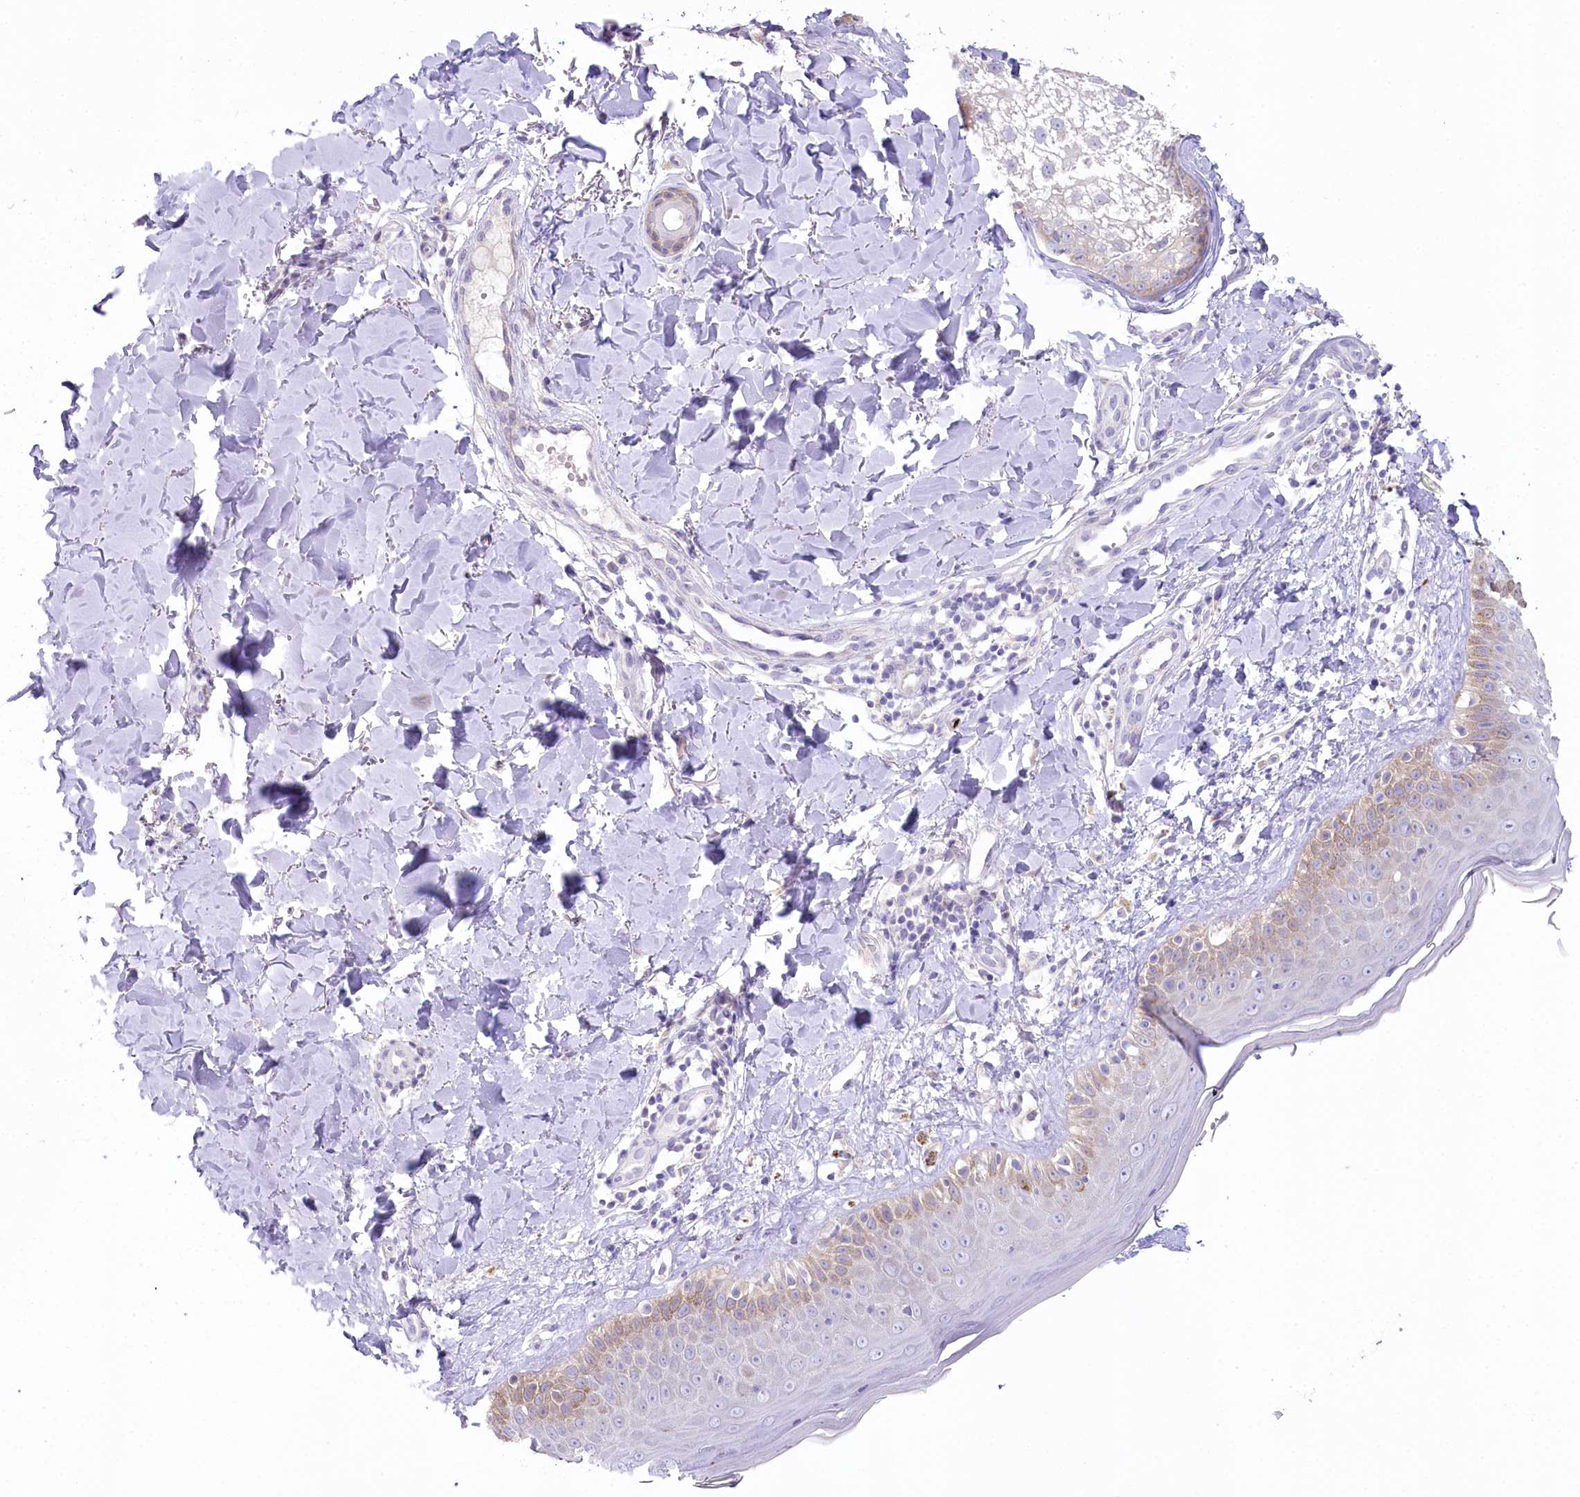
{"staining": {"intensity": "negative", "quantity": "none", "location": "none"}, "tissue": "skin", "cell_type": "Fibroblasts", "image_type": "normal", "snomed": [{"axis": "morphology", "description": "Normal tissue, NOS"}, {"axis": "topography", "description": "Skin"}], "caption": "Skin stained for a protein using immunohistochemistry (IHC) shows no expression fibroblasts.", "gene": "MYOZ1", "patient": {"sex": "male", "age": 52}}